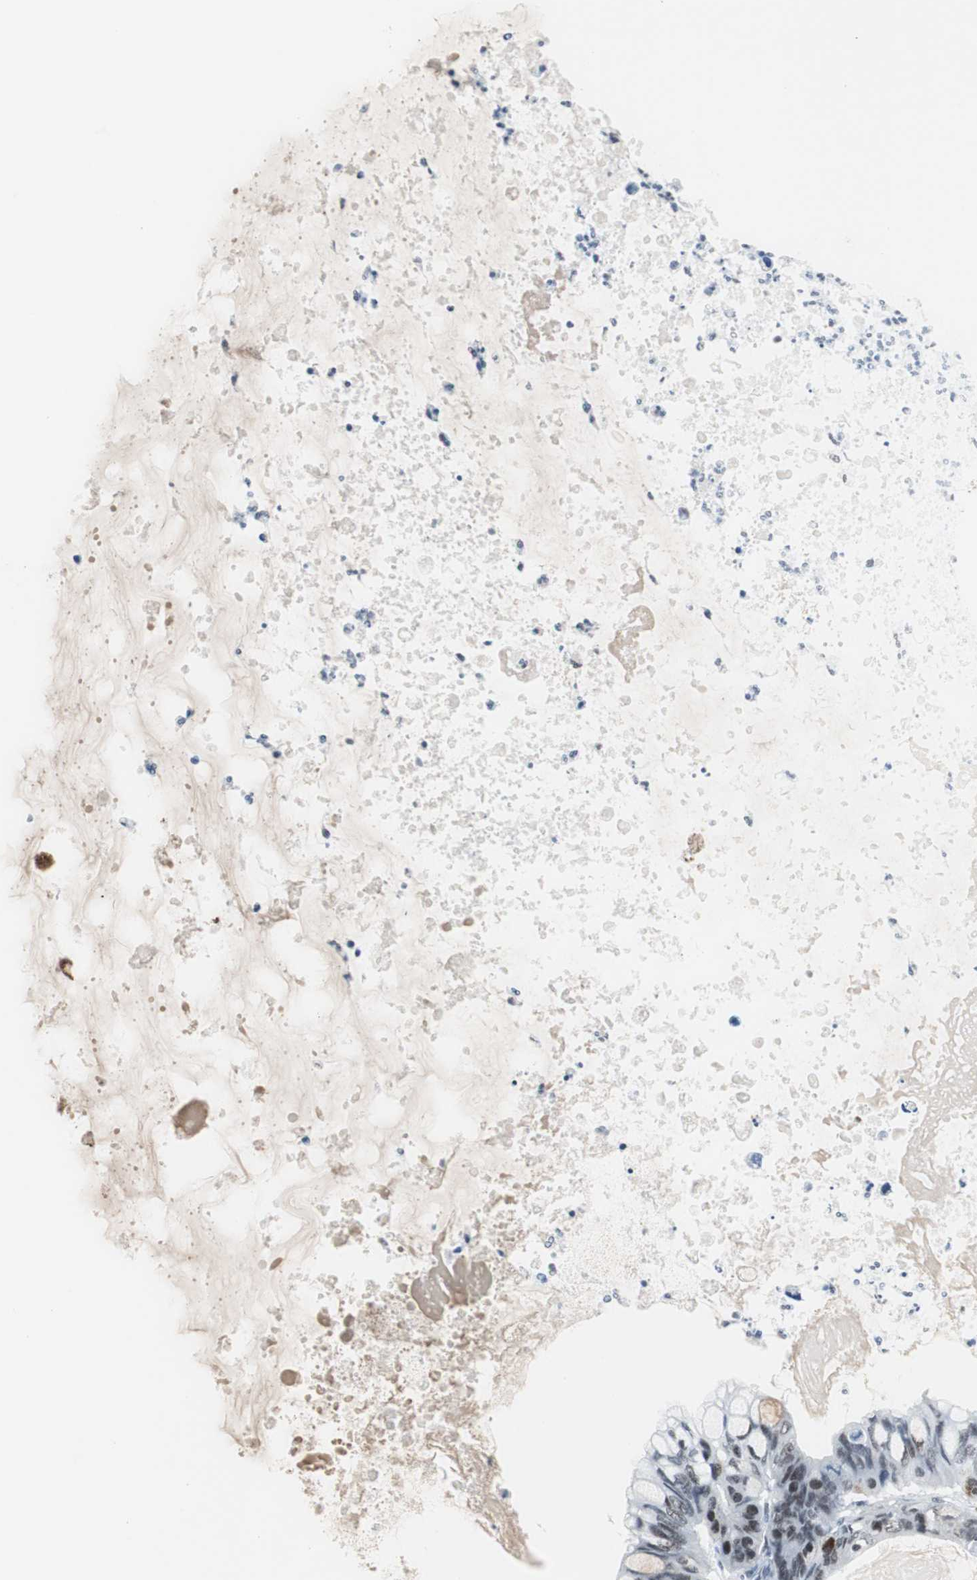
{"staining": {"intensity": "moderate", "quantity": "25%-75%", "location": "nuclear"}, "tissue": "ovarian cancer", "cell_type": "Tumor cells", "image_type": "cancer", "snomed": [{"axis": "morphology", "description": "Cystadenocarcinoma, mucinous, NOS"}, {"axis": "topography", "description": "Ovary"}], "caption": "Immunohistochemical staining of ovarian cancer (mucinous cystadenocarcinoma) shows medium levels of moderate nuclear protein positivity in about 25%-75% of tumor cells.", "gene": "RAD9A", "patient": {"sex": "female", "age": 80}}